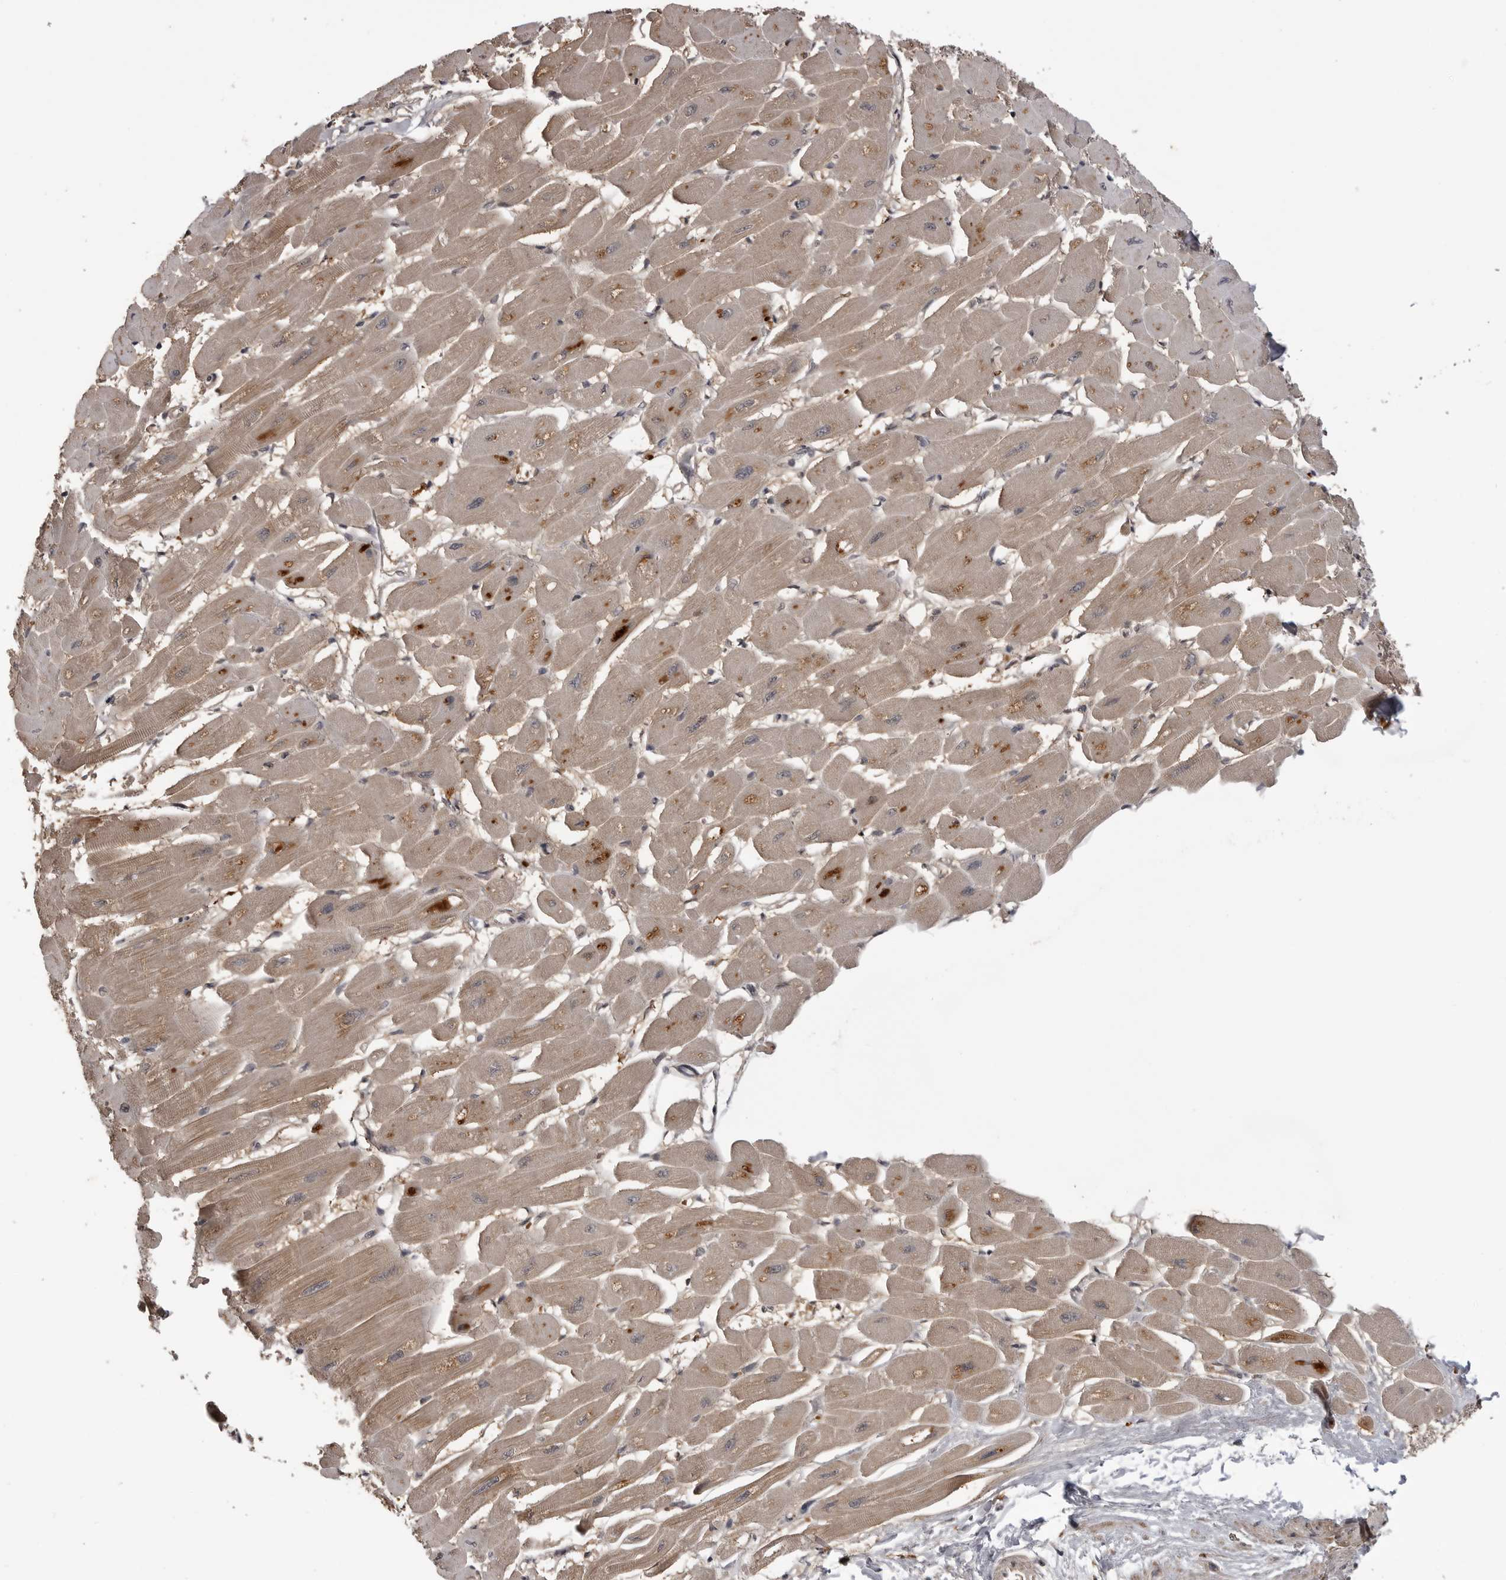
{"staining": {"intensity": "moderate", "quantity": ">75%", "location": "cytoplasmic/membranous"}, "tissue": "heart muscle", "cell_type": "Cardiomyocytes", "image_type": "normal", "snomed": [{"axis": "morphology", "description": "Normal tissue, NOS"}, {"axis": "topography", "description": "Heart"}], "caption": "Moderate cytoplasmic/membranous expression for a protein is identified in approximately >75% of cardiomyocytes of unremarkable heart muscle using immunohistochemistry.", "gene": "AKAP7", "patient": {"sex": "female", "age": 54}}